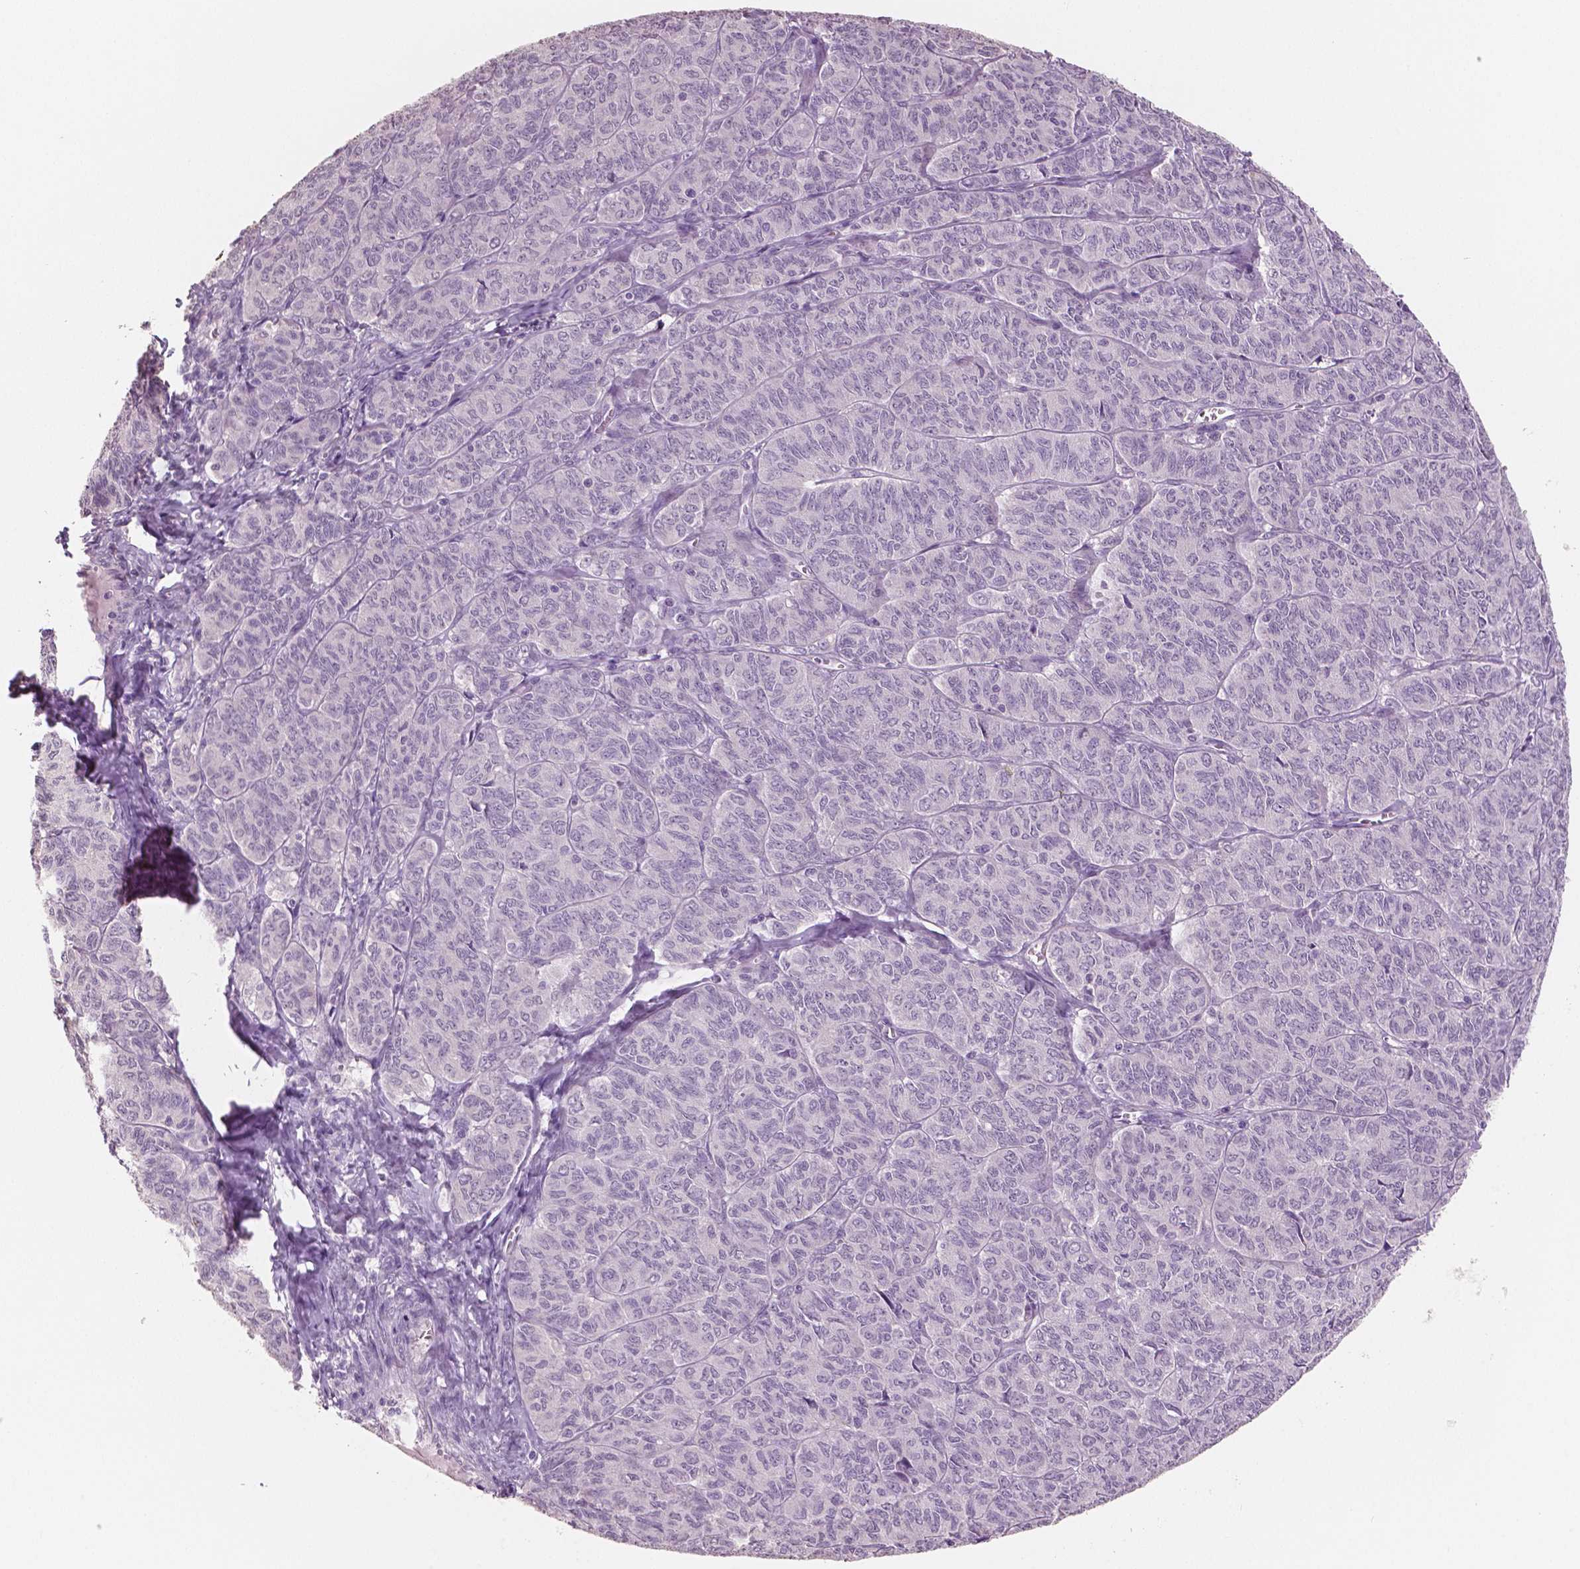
{"staining": {"intensity": "negative", "quantity": "none", "location": "none"}, "tissue": "ovarian cancer", "cell_type": "Tumor cells", "image_type": "cancer", "snomed": [{"axis": "morphology", "description": "Carcinoma, endometroid"}, {"axis": "topography", "description": "Ovary"}], "caption": "Tumor cells show no significant positivity in ovarian cancer.", "gene": "NECAB2", "patient": {"sex": "female", "age": 80}}